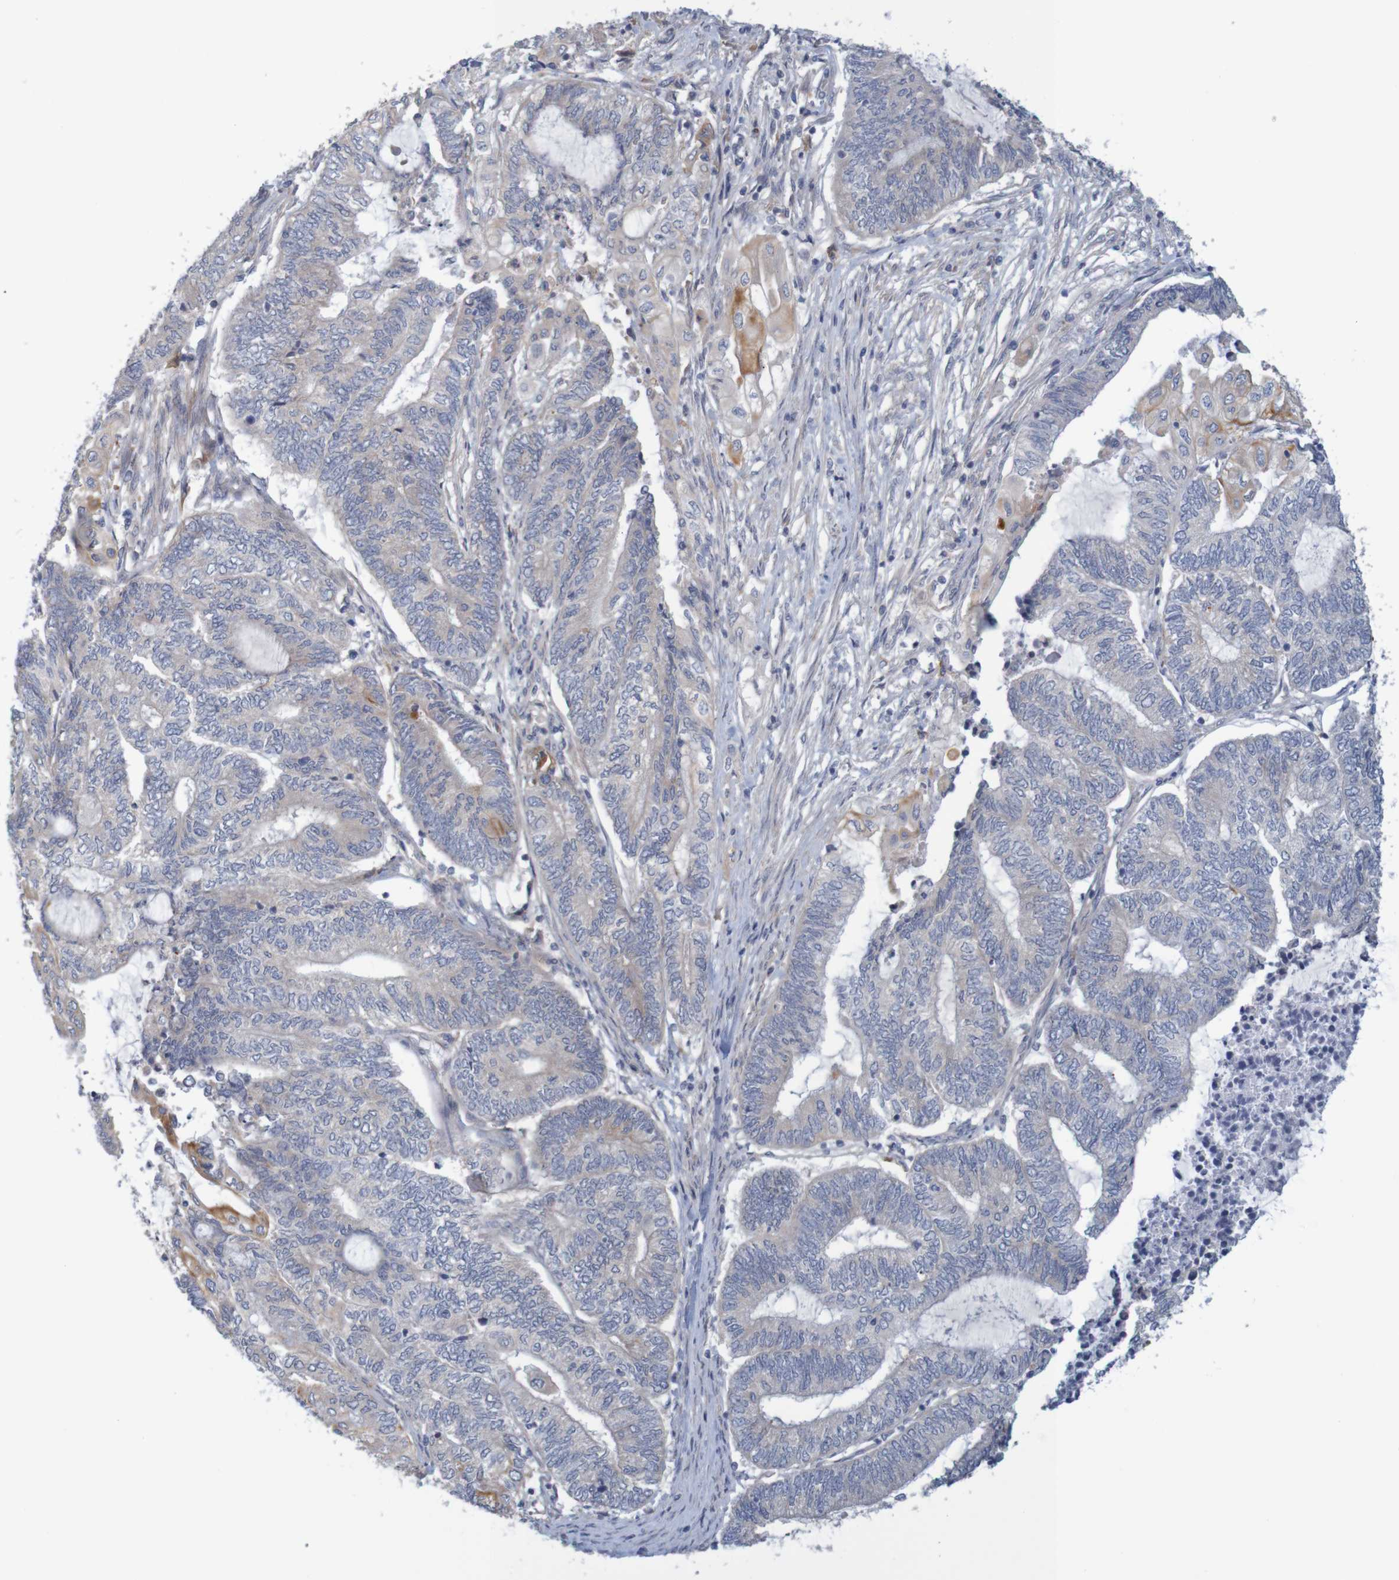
{"staining": {"intensity": "moderate", "quantity": "<25%", "location": "cytoplasmic/membranous"}, "tissue": "endometrial cancer", "cell_type": "Tumor cells", "image_type": "cancer", "snomed": [{"axis": "morphology", "description": "Adenocarcinoma, NOS"}, {"axis": "topography", "description": "Uterus"}, {"axis": "topography", "description": "Endometrium"}], "caption": "An image of human endometrial adenocarcinoma stained for a protein demonstrates moderate cytoplasmic/membranous brown staining in tumor cells.", "gene": "KRT23", "patient": {"sex": "female", "age": 70}}